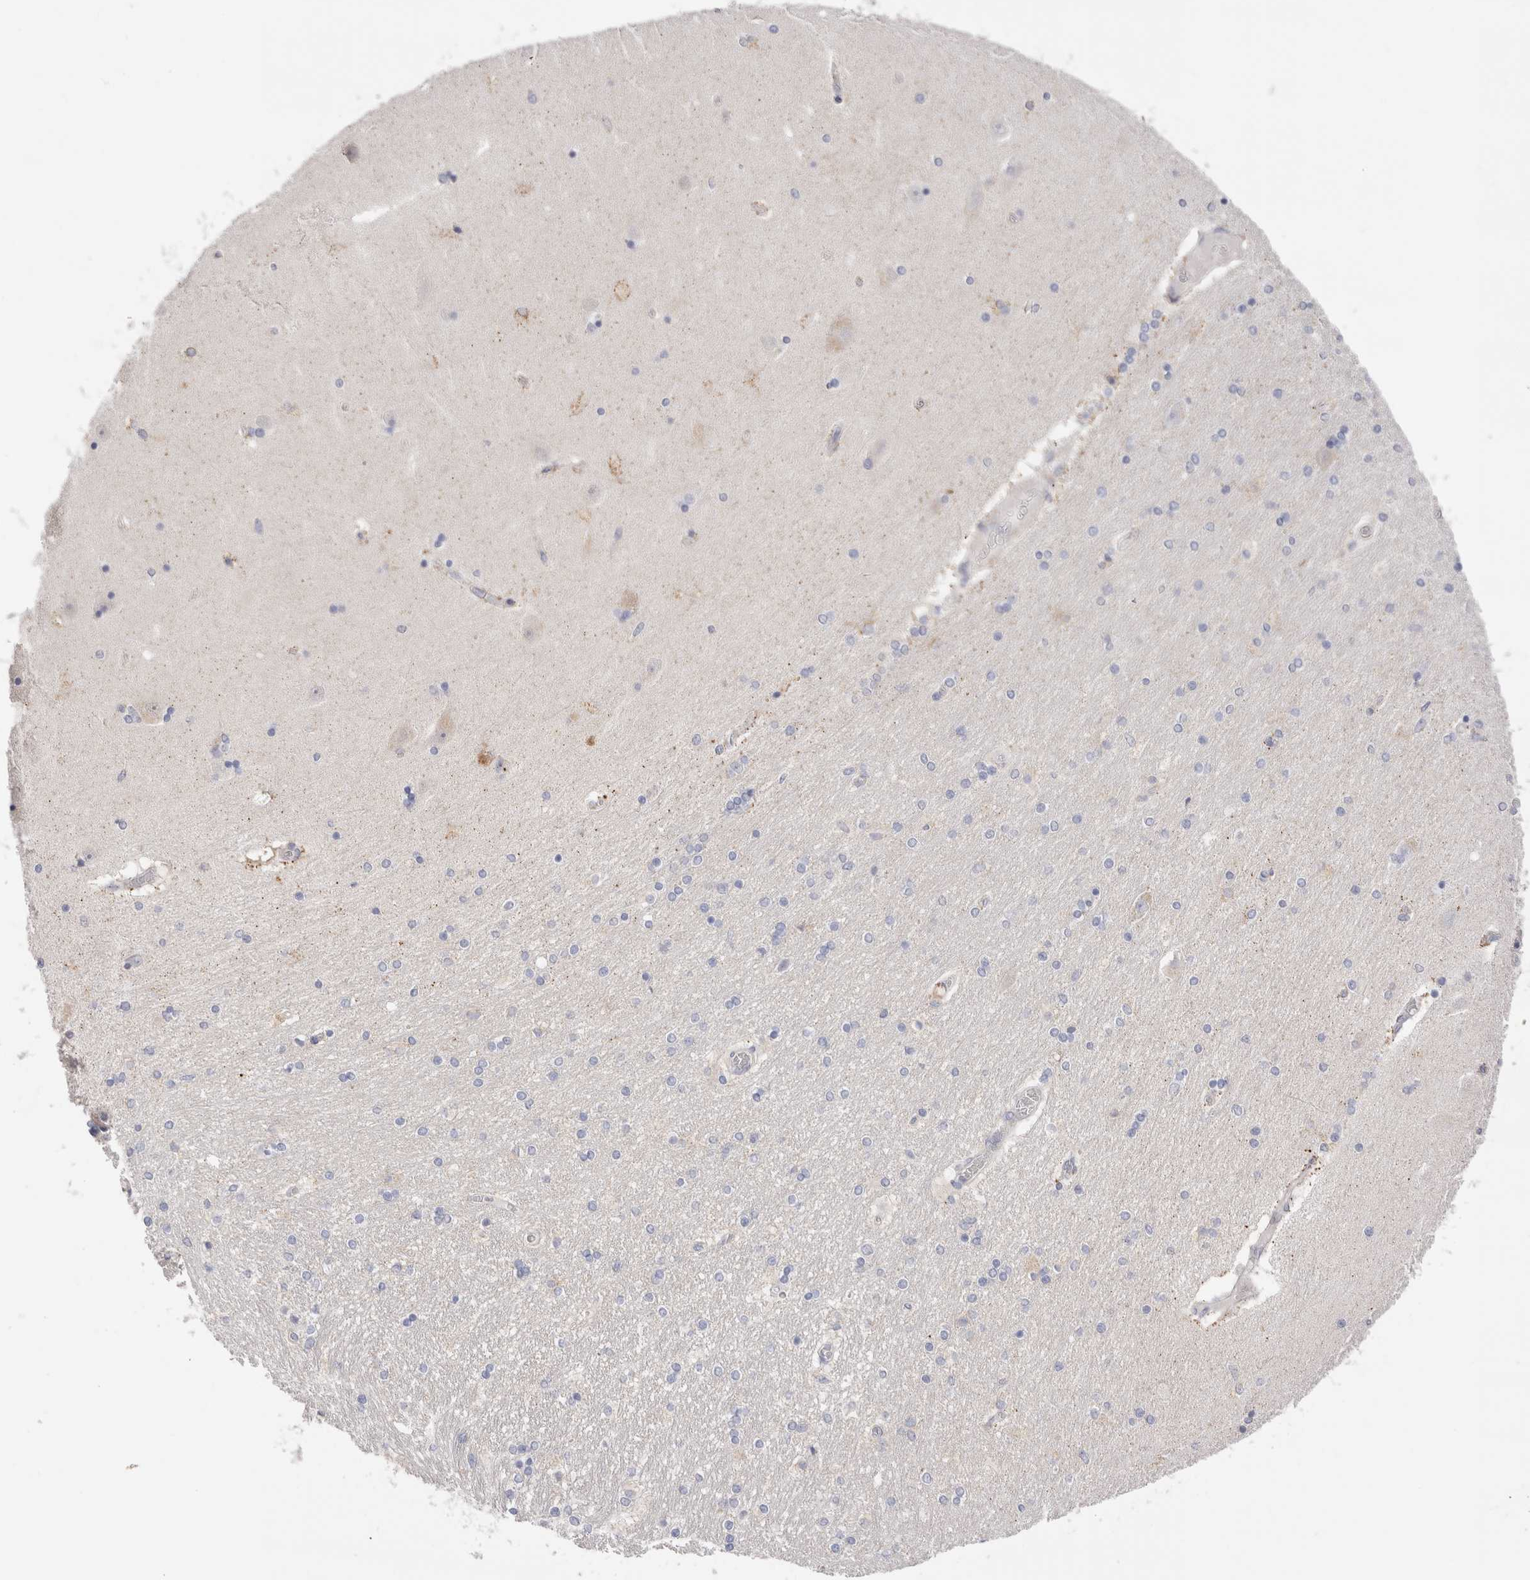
{"staining": {"intensity": "negative", "quantity": "none", "location": "none"}, "tissue": "hippocampus", "cell_type": "Glial cells", "image_type": "normal", "snomed": [{"axis": "morphology", "description": "Normal tissue, NOS"}, {"axis": "topography", "description": "Hippocampus"}], "caption": "A high-resolution image shows immunohistochemistry (IHC) staining of benign hippocampus, which reveals no significant staining in glial cells.", "gene": "SPINK2", "patient": {"sex": "female", "age": 54}}